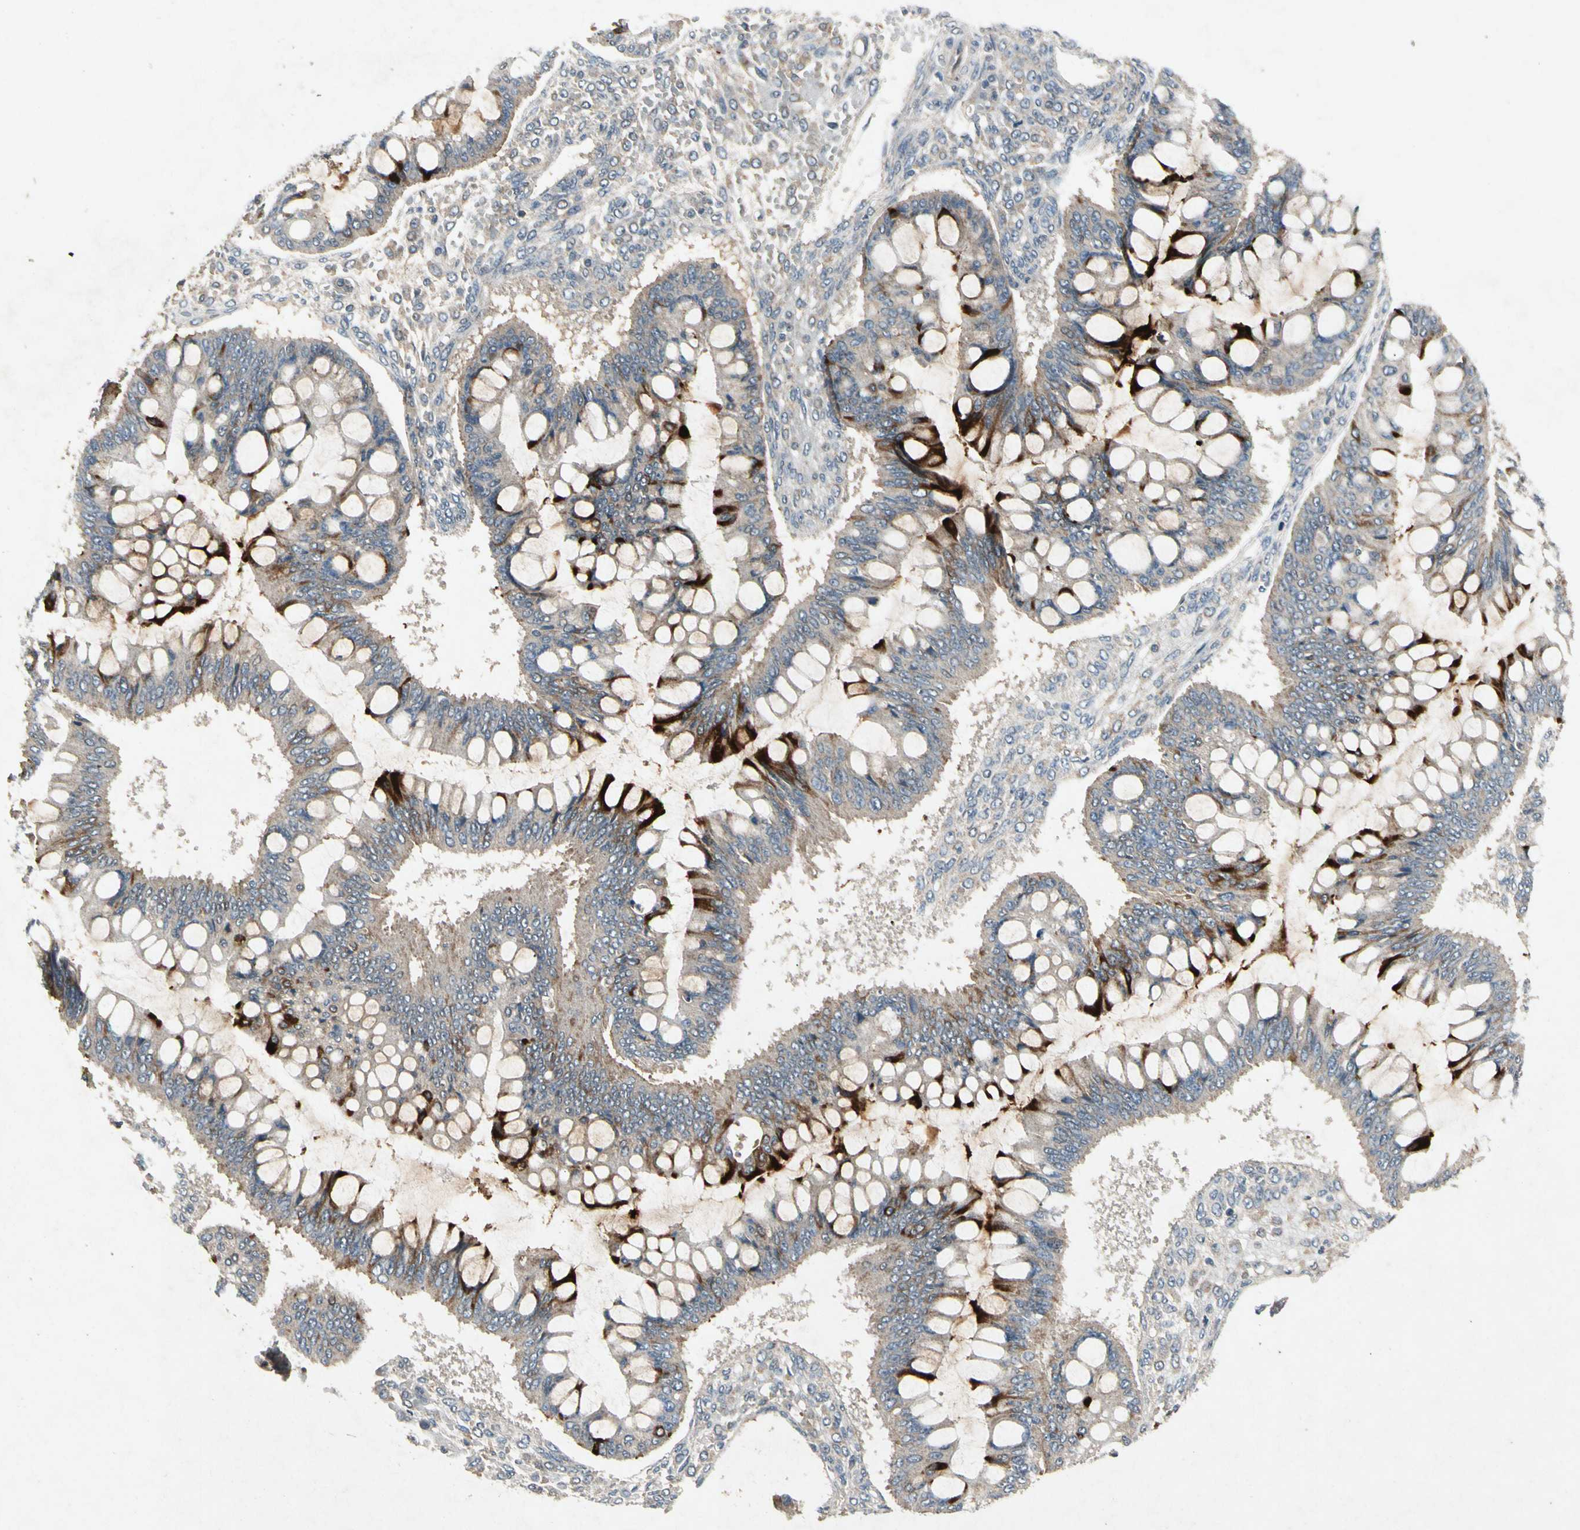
{"staining": {"intensity": "strong", "quantity": "<25%", "location": "cytoplasmic/membranous"}, "tissue": "ovarian cancer", "cell_type": "Tumor cells", "image_type": "cancer", "snomed": [{"axis": "morphology", "description": "Cystadenocarcinoma, mucinous, NOS"}, {"axis": "topography", "description": "Ovary"}], "caption": "Protein expression analysis of mucinous cystadenocarcinoma (ovarian) reveals strong cytoplasmic/membranous expression in about <25% of tumor cells. (DAB IHC, brown staining for protein, blue staining for nuclei).", "gene": "GPLD1", "patient": {"sex": "female", "age": 73}}